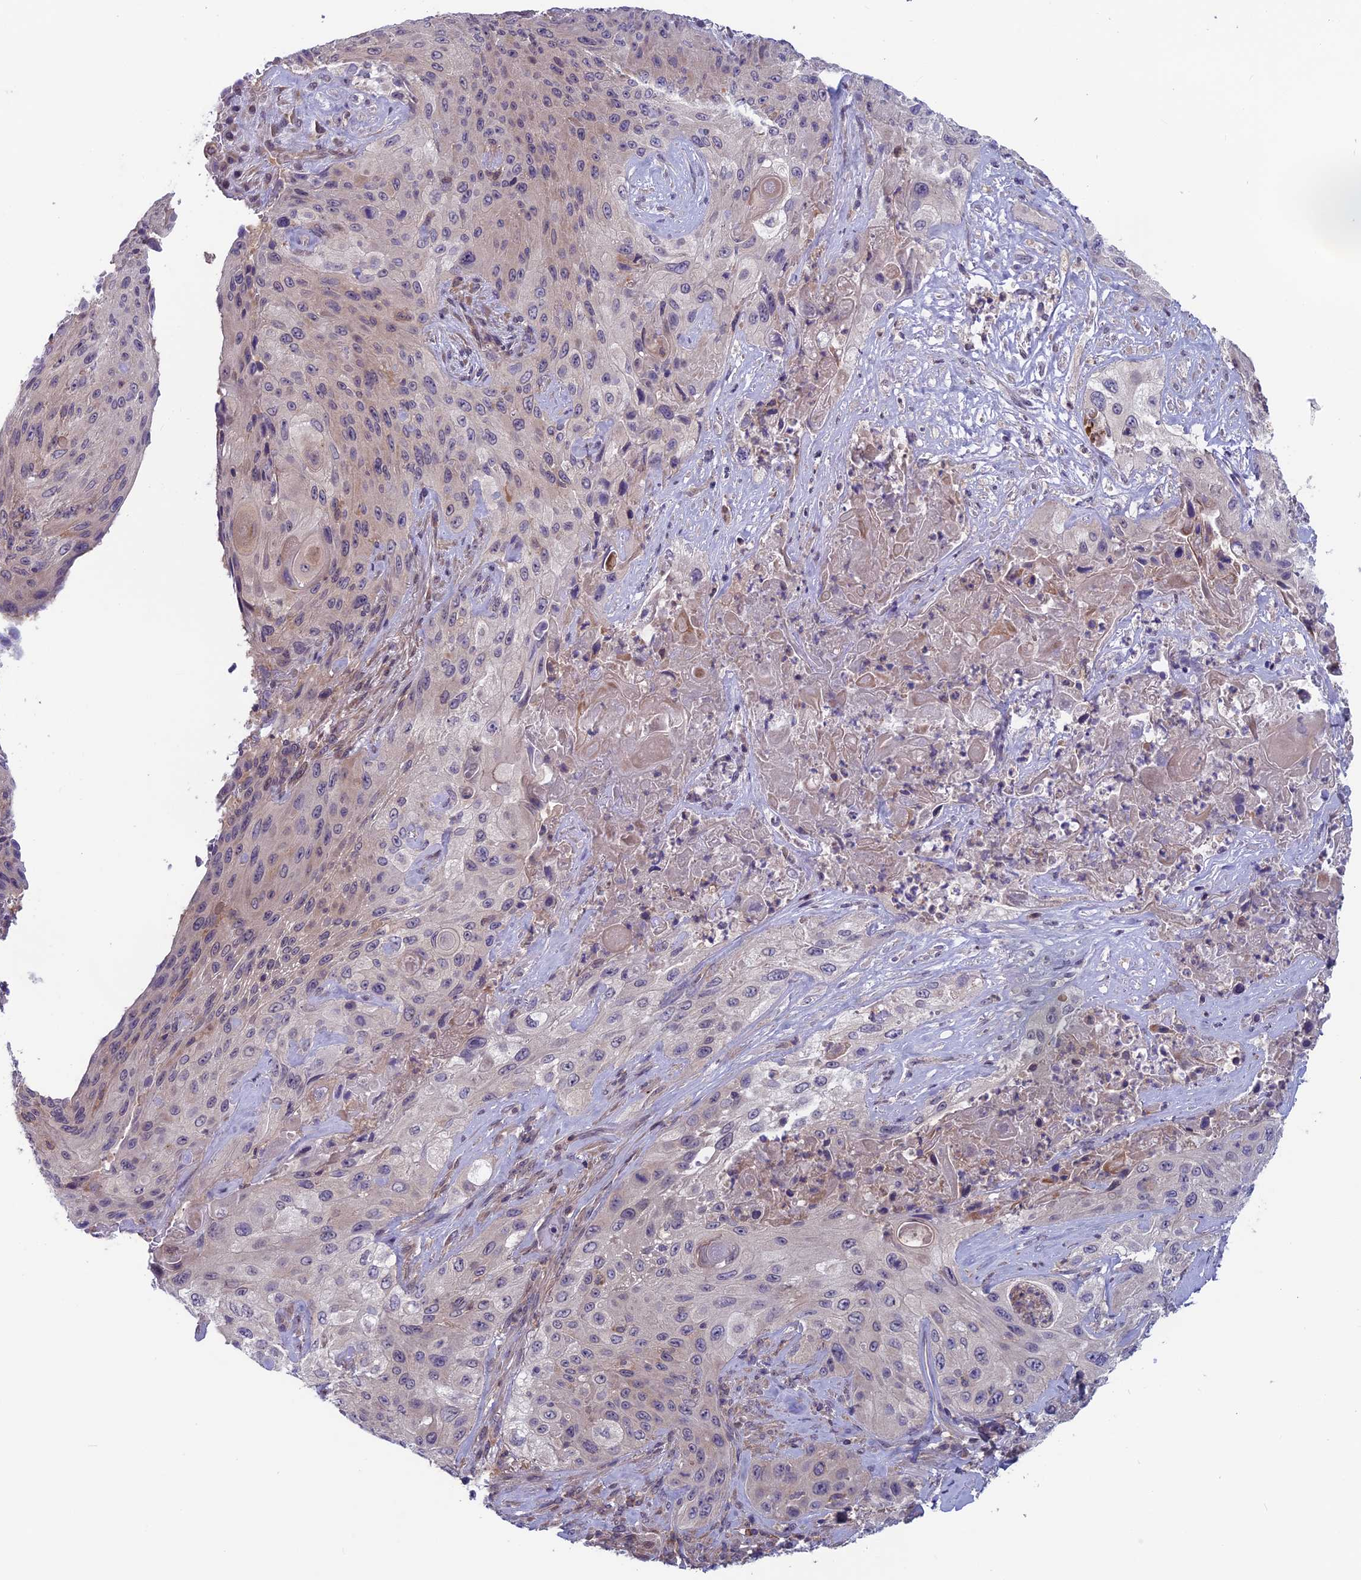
{"staining": {"intensity": "weak", "quantity": "<25%", "location": "cytoplasmic/membranous"}, "tissue": "cervical cancer", "cell_type": "Tumor cells", "image_type": "cancer", "snomed": [{"axis": "morphology", "description": "Squamous cell carcinoma, NOS"}, {"axis": "topography", "description": "Cervix"}], "caption": "A photomicrograph of cervical cancer (squamous cell carcinoma) stained for a protein exhibits no brown staining in tumor cells.", "gene": "MAST2", "patient": {"sex": "female", "age": 42}}